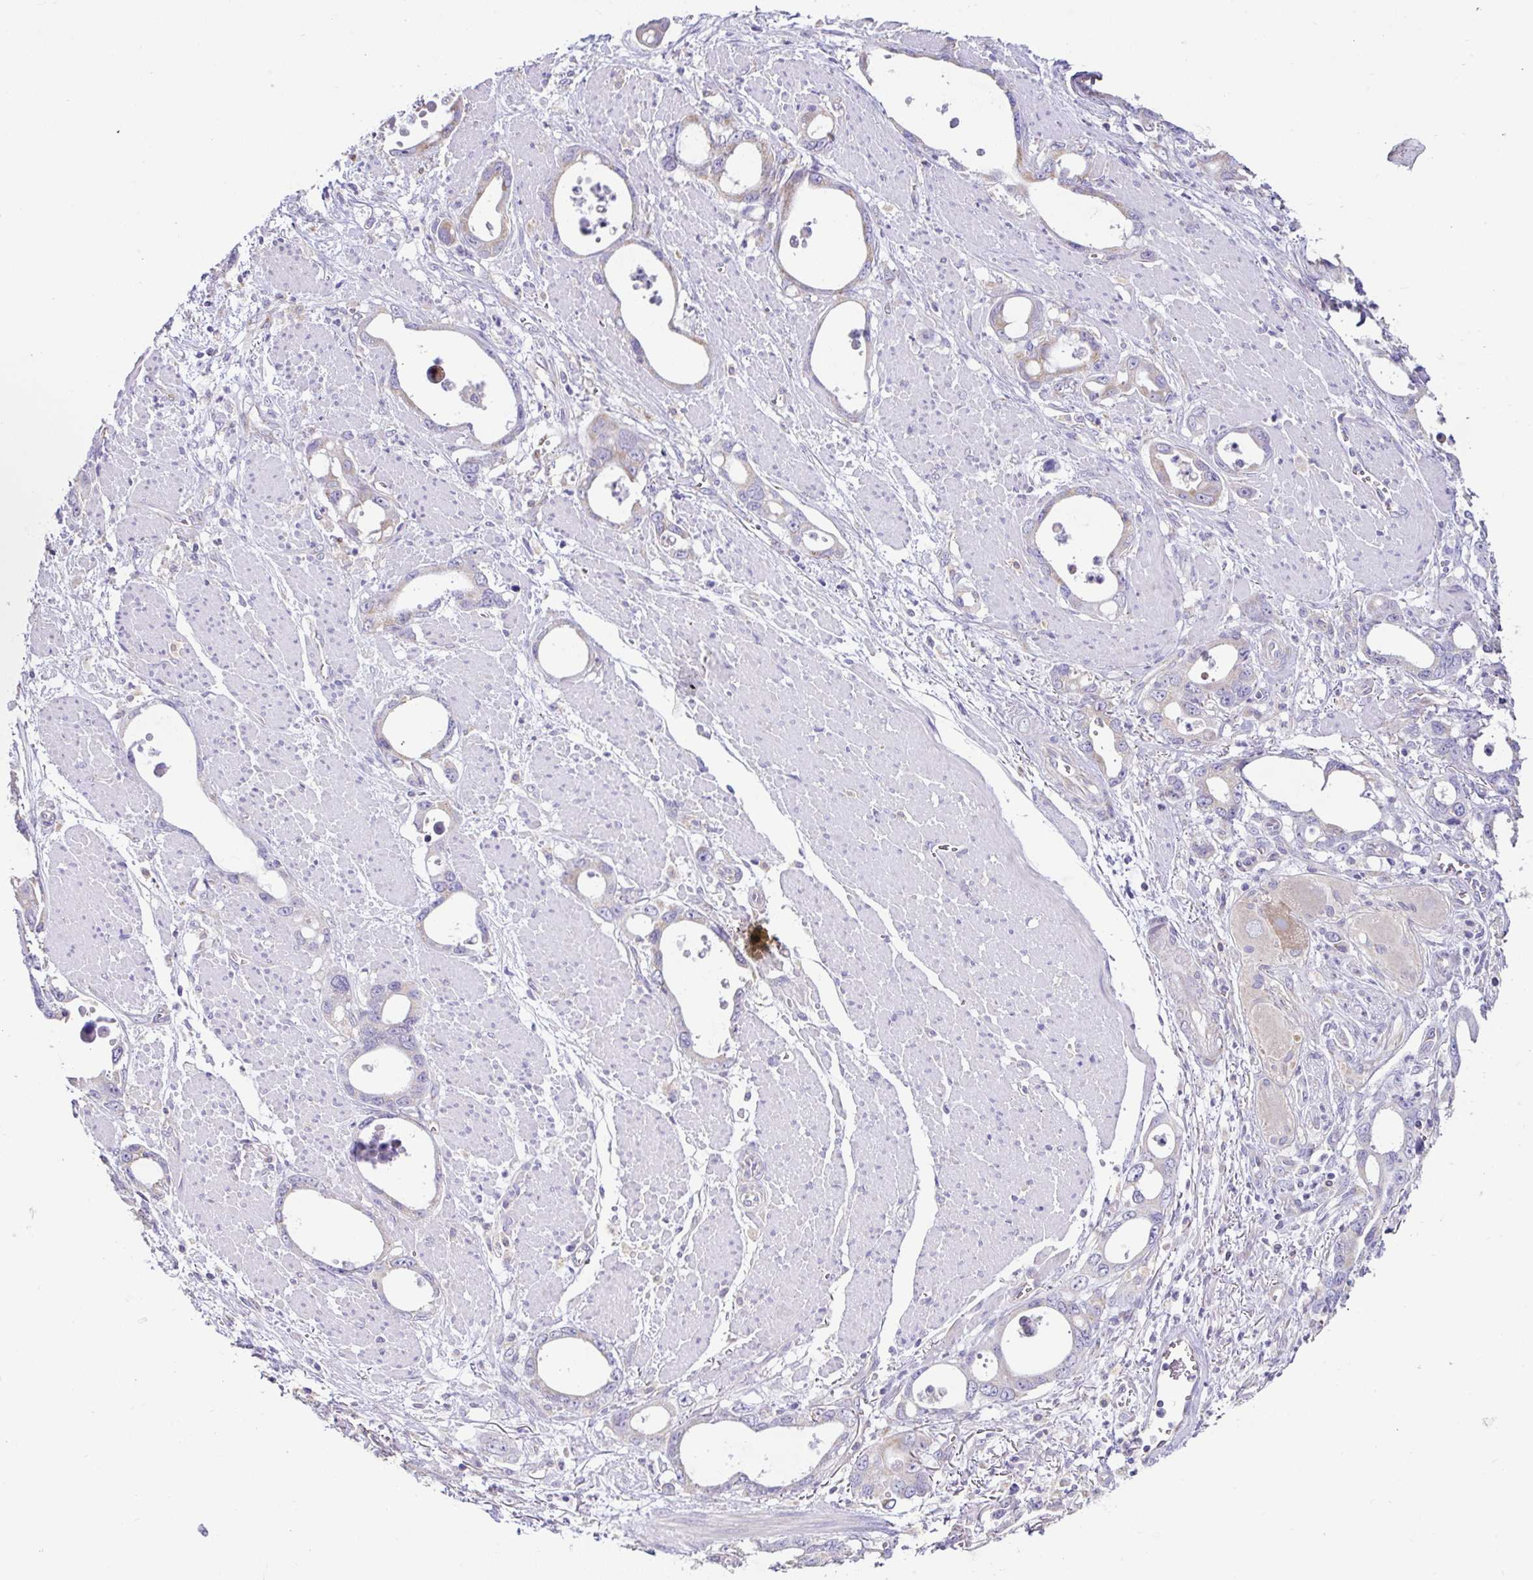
{"staining": {"intensity": "weak", "quantity": "<25%", "location": "cytoplasmic/membranous"}, "tissue": "stomach cancer", "cell_type": "Tumor cells", "image_type": "cancer", "snomed": [{"axis": "morphology", "description": "Adenocarcinoma, NOS"}, {"axis": "topography", "description": "Stomach, upper"}], "caption": "The immunohistochemistry histopathology image has no significant positivity in tumor cells of stomach cancer tissue.", "gene": "DOK7", "patient": {"sex": "male", "age": 74}}